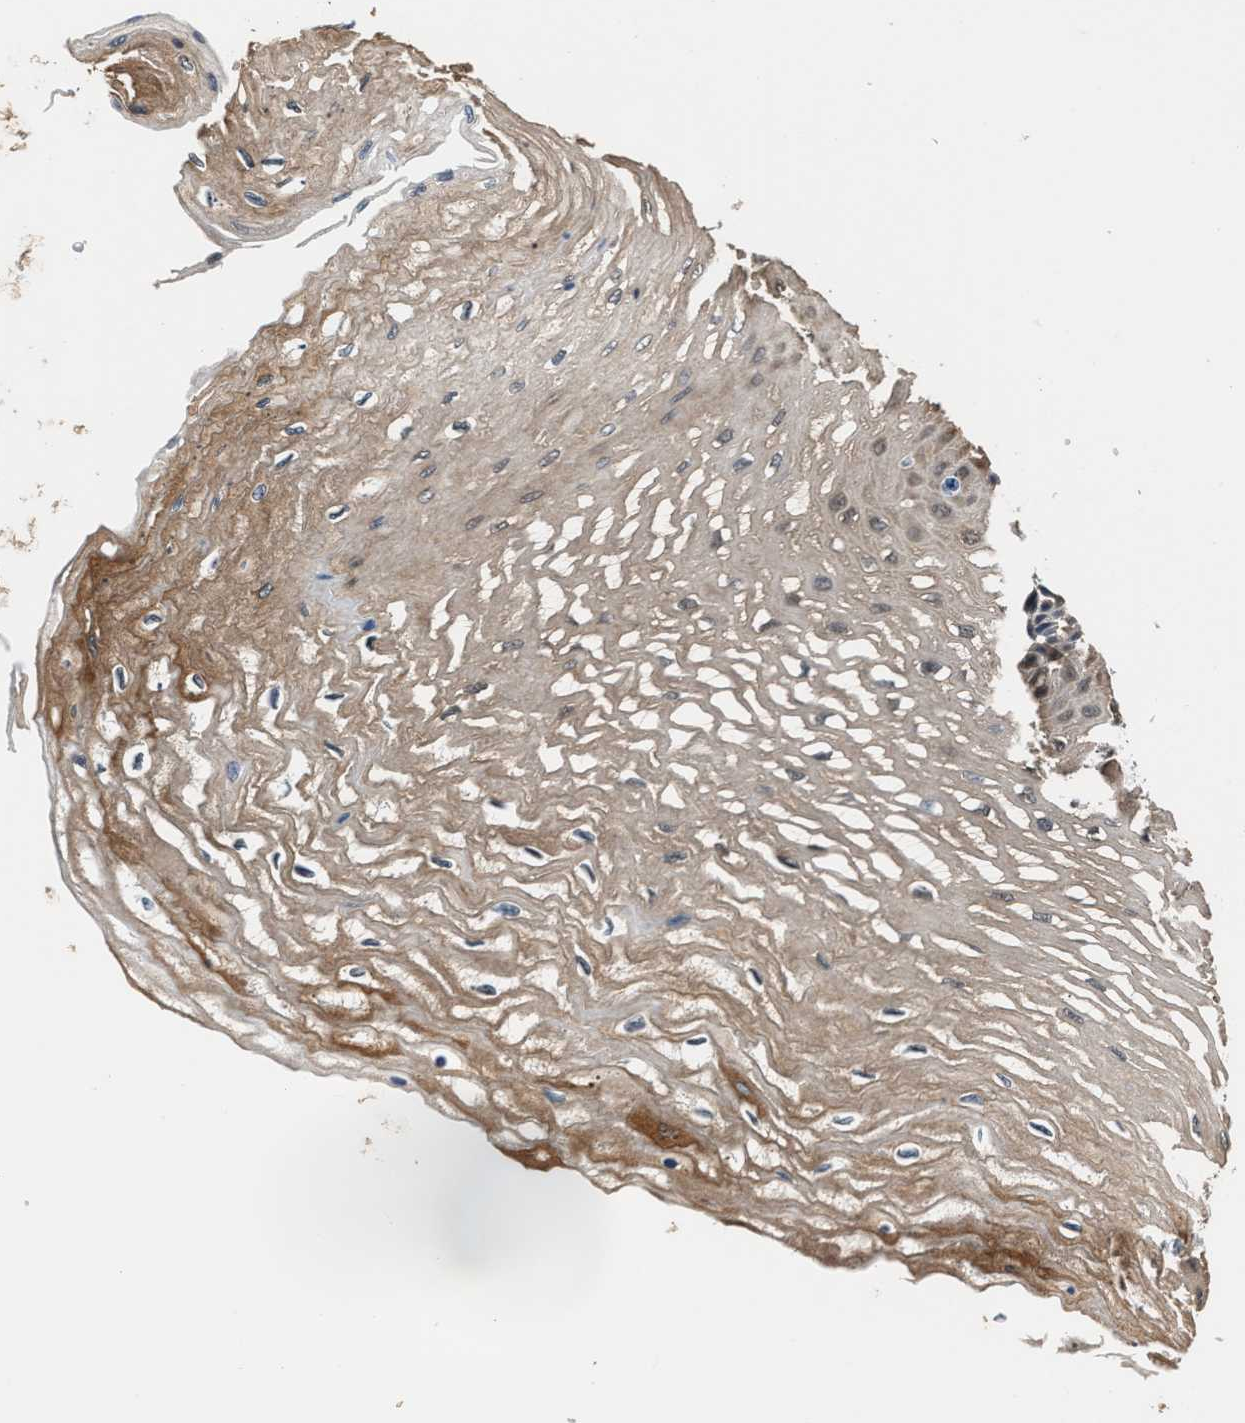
{"staining": {"intensity": "moderate", "quantity": ">75%", "location": "cytoplasmic/membranous,nuclear"}, "tissue": "esophagus", "cell_type": "Squamous epithelial cells", "image_type": "normal", "snomed": [{"axis": "morphology", "description": "Normal tissue, NOS"}, {"axis": "topography", "description": "Esophagus"}], "caption": "DAB immunohistochemical staining of unremarkable esophagus reveals moderate cytoplasmic/membranous,nuclear protein expression in approximately >75% of squamous epithelial cells. The protein of interest is stained brown, and the nuclei are stained in blue (DAB IHC with brightfield microscopy, high magnification).", "gene": "GSTP1", "patient": {"sex": "female", "age": 72}}